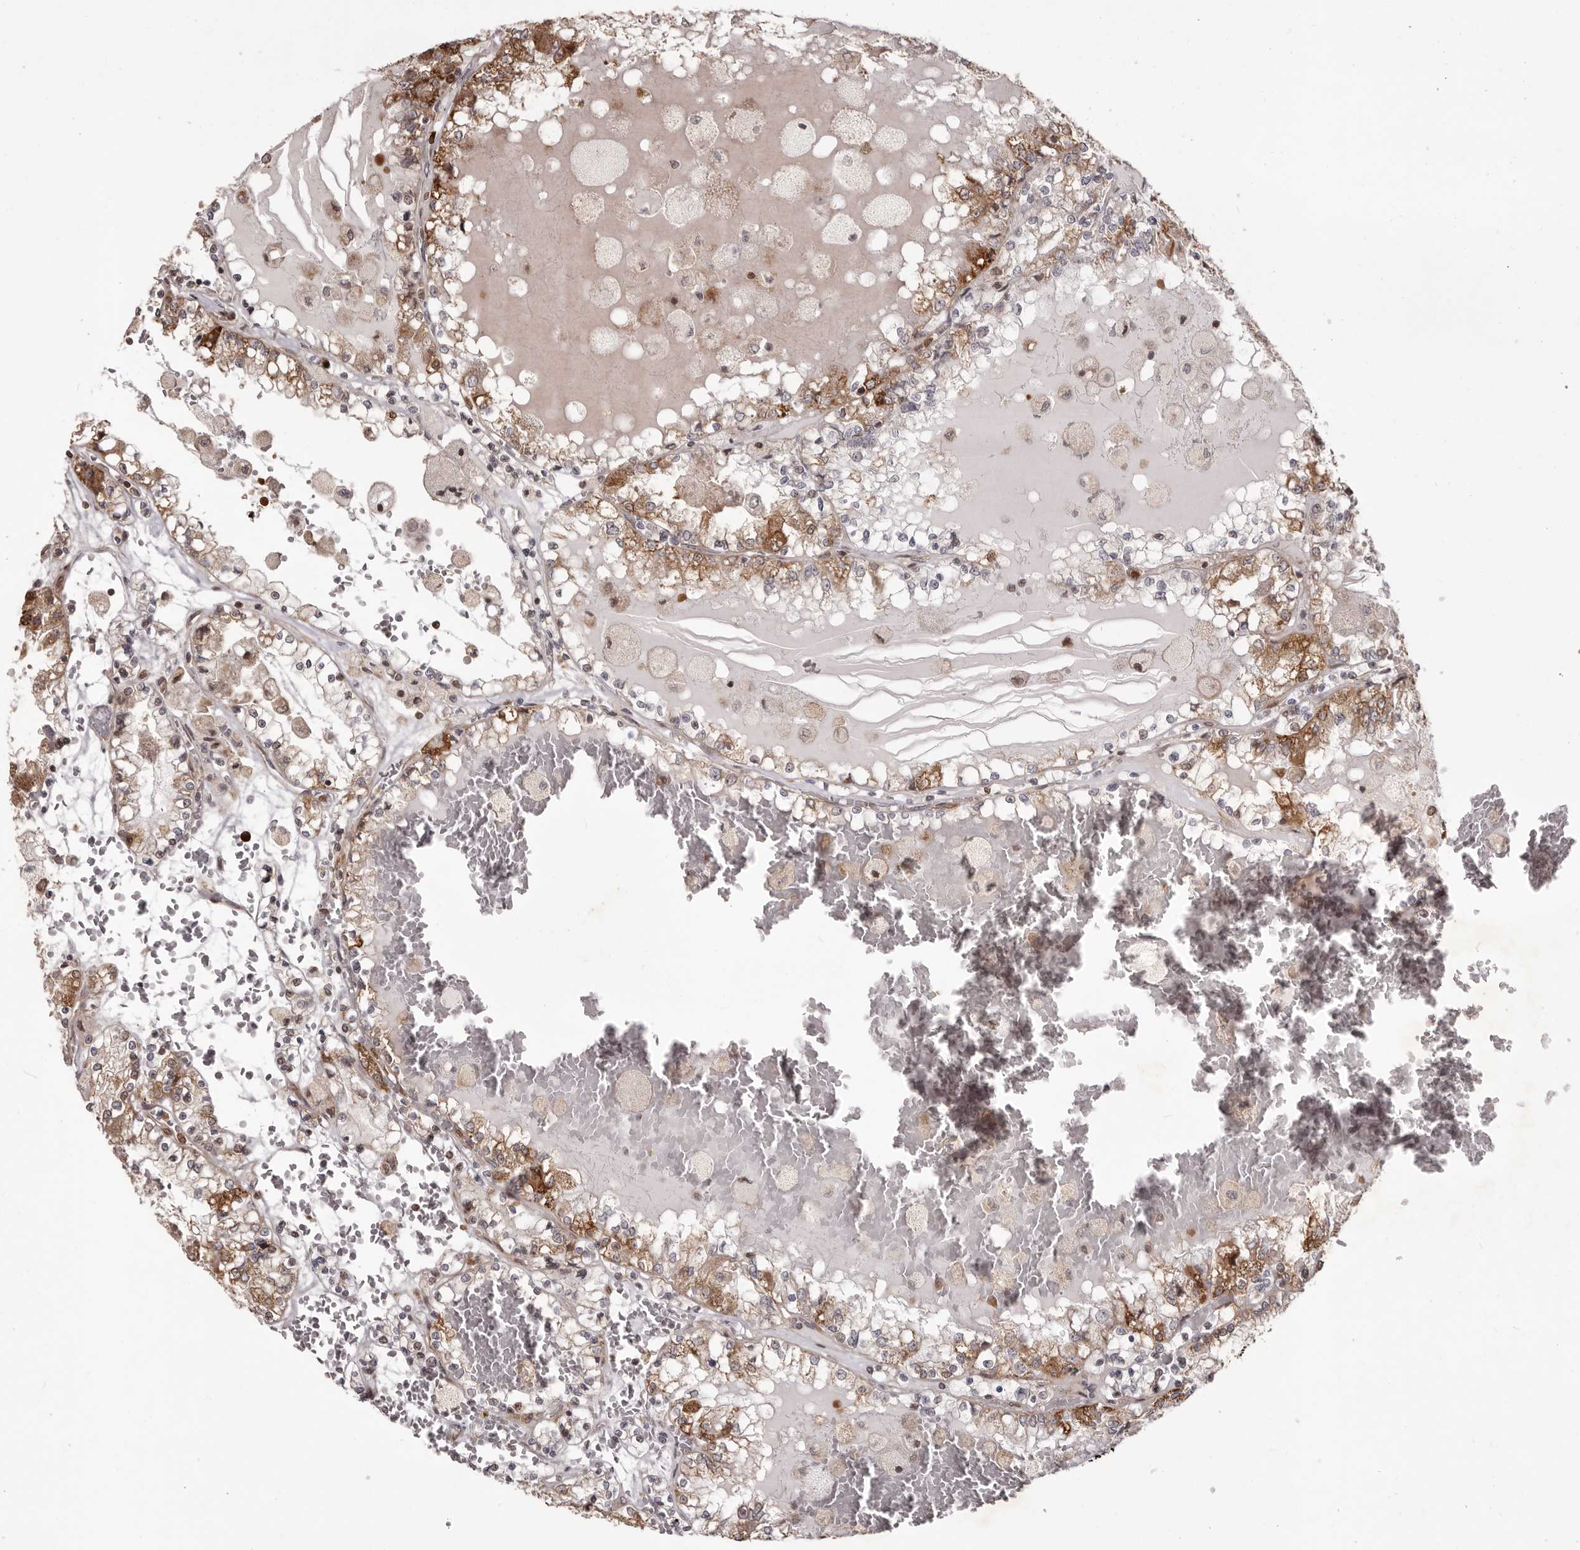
{"staining": {"intensity": "moderate", "quantity": "25%-75%", "location": "cytoplasmic/membranous"}, "tissue": "renal cancer", "cell_type": "Tumor cells", "image_type": "cancer", "snomed": [{"axis": "morphology", "description": "Adenocarcinoma, NOS"}, {"axis": "topography", "description": "Kidney"}], "caption": "DAB (3,3'-diaminobenzidine) immunohistochemical staining of human renal cancer reveals moderate cytoplasmic/membranous protein positivity in approximately 25%-75% of tumor cells. Nuclei are stained in blue.", "gene": "GFOD1", "patient": {"sex": "female", "age": 56}}